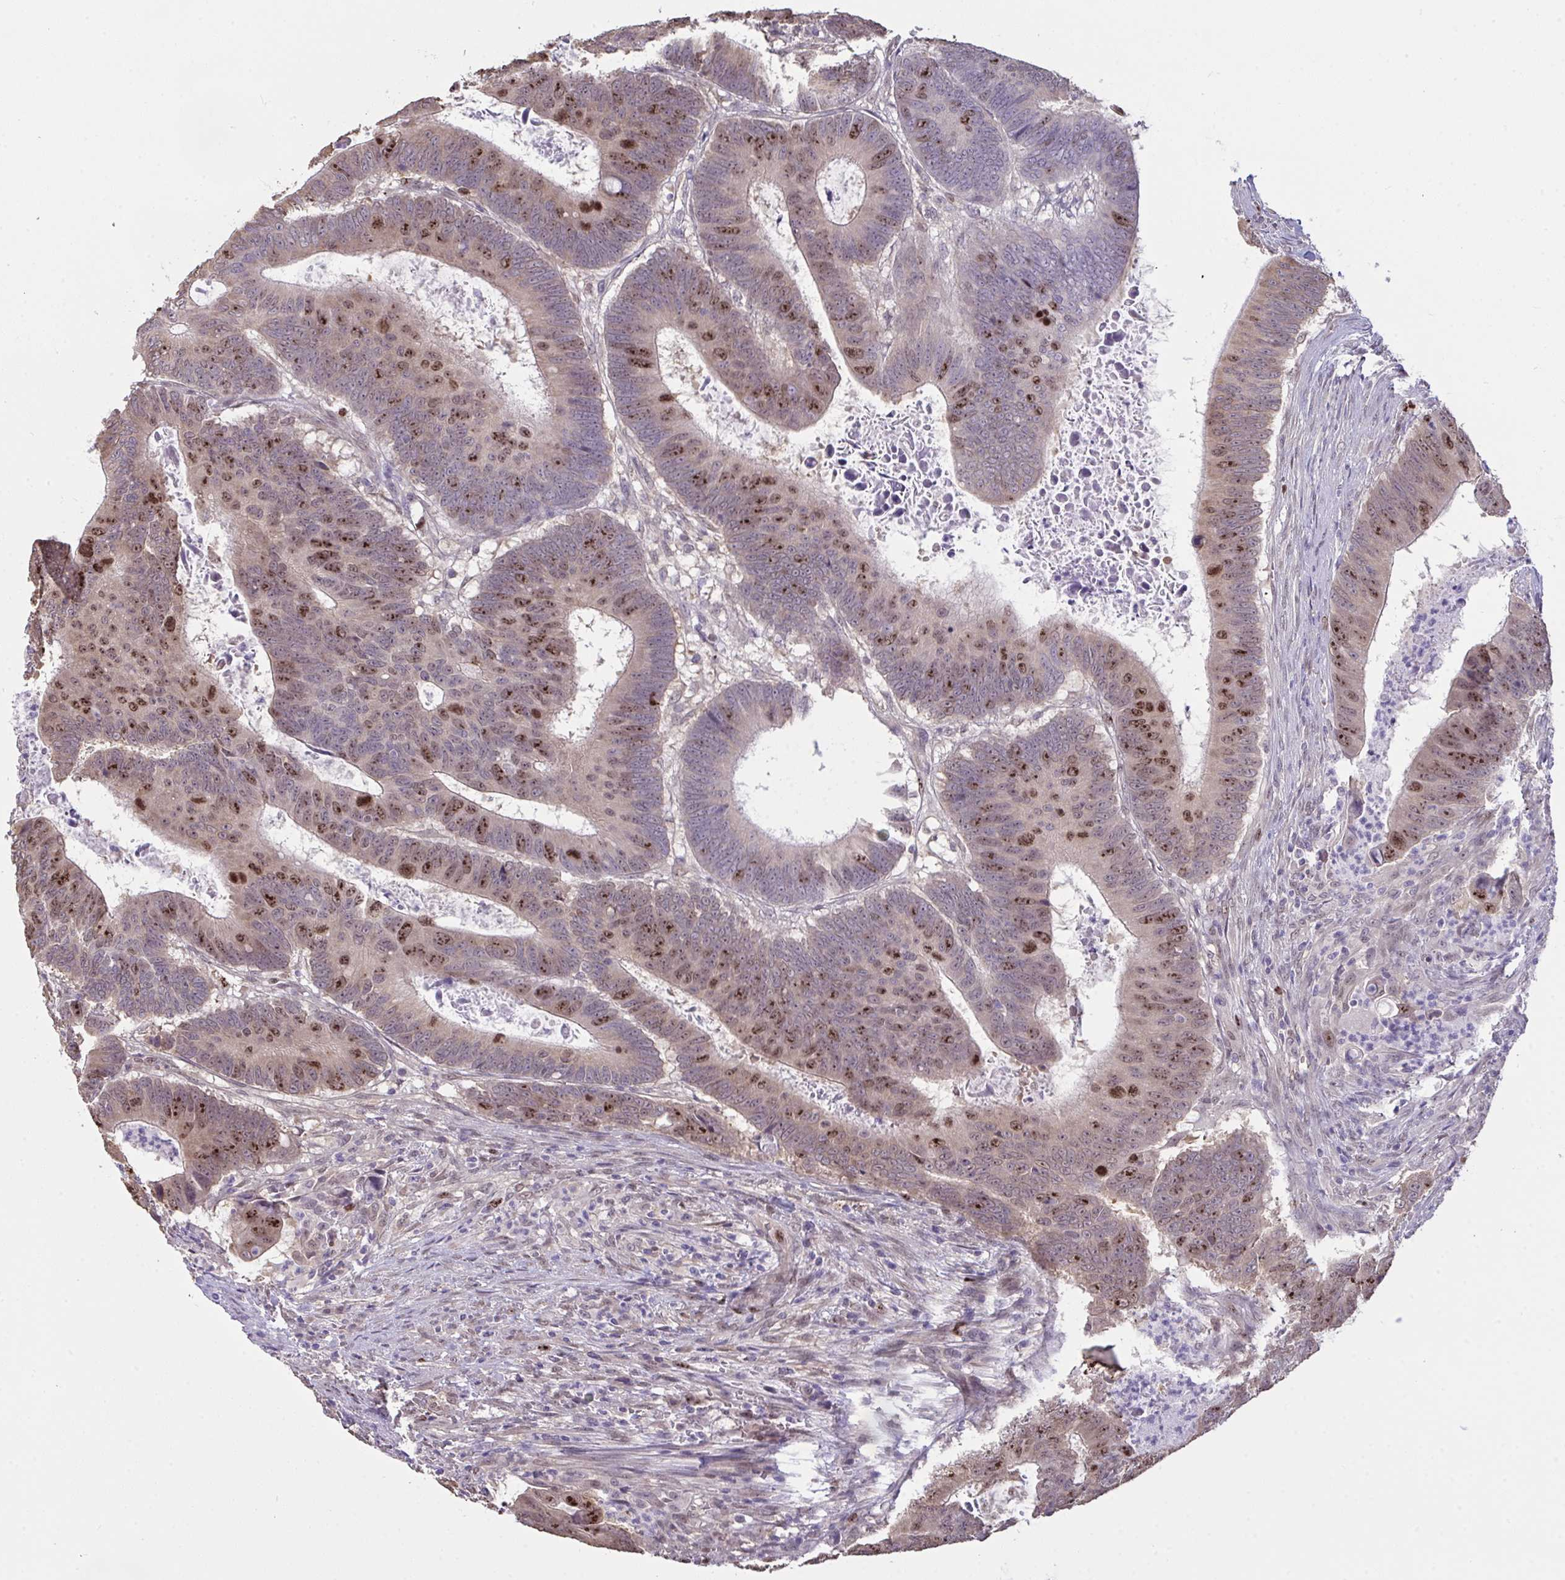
{"staining": {"intensity": "moderate", "quantity": "25%-75%", "location": "nuclear"}, "tissue": "colorectal cancer", "cell_type": "Tumor cells", "image_type": "cancer", "snomed": [{"axis": "morphology", "description": "Adenocarcinoma, NOS"}, {"axis": "topography", "description": "Colon"}], "caption": "Immunohistochemistry of colorectal cancer (adenocarcinoma) demonstrates medium levels of moderate nuclear expression in about 25%-75% of tumor cells.", "gene": "SETD7", "patient": {"sex": "male", "age": 62}}